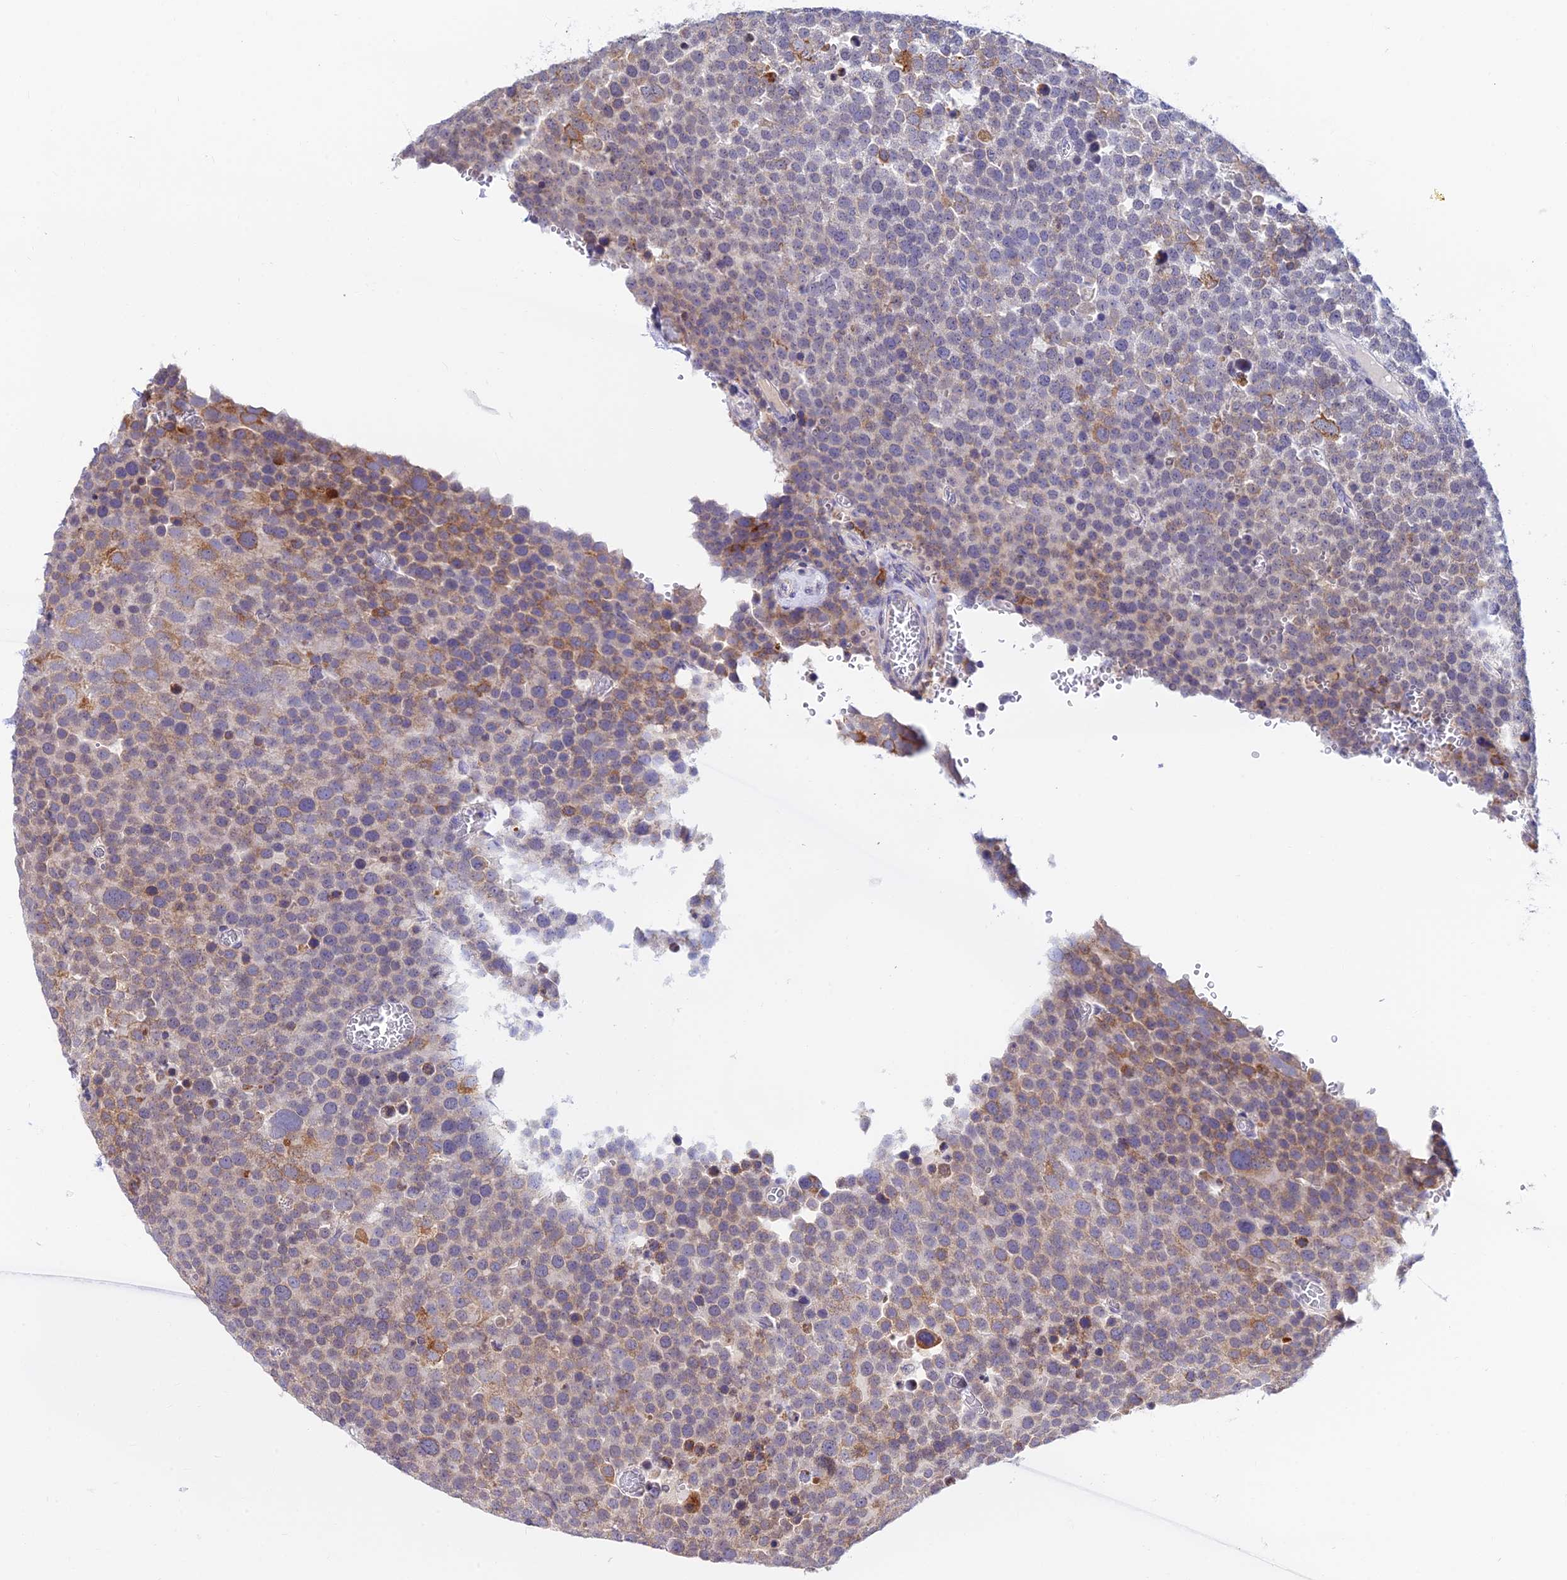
{"staining": {"intensity": "moderate", "quantity": "<25%", "location": "cytoplasmic/membranous"}, "tissue": "testis cancer", "cell_type": "Tumor cells", "image_type": "cancer", "snomed": [{"axis": "morphology", "description": "Seminoma, NOS"}, {"axis": "topography", "description": "Testis"}], "caption": "Moderate cytoplasmic/membranous staining is seen in approximately <25% of tumor cells in testis cancer. The staining was performed using DAB (3,3'-diaminobenzidine), with brown indicating positive protein expression. Nuclei are stained blue with hematoxylin.", "gene": "CDNF", "patient": {"sex": "male", "age": 71}}